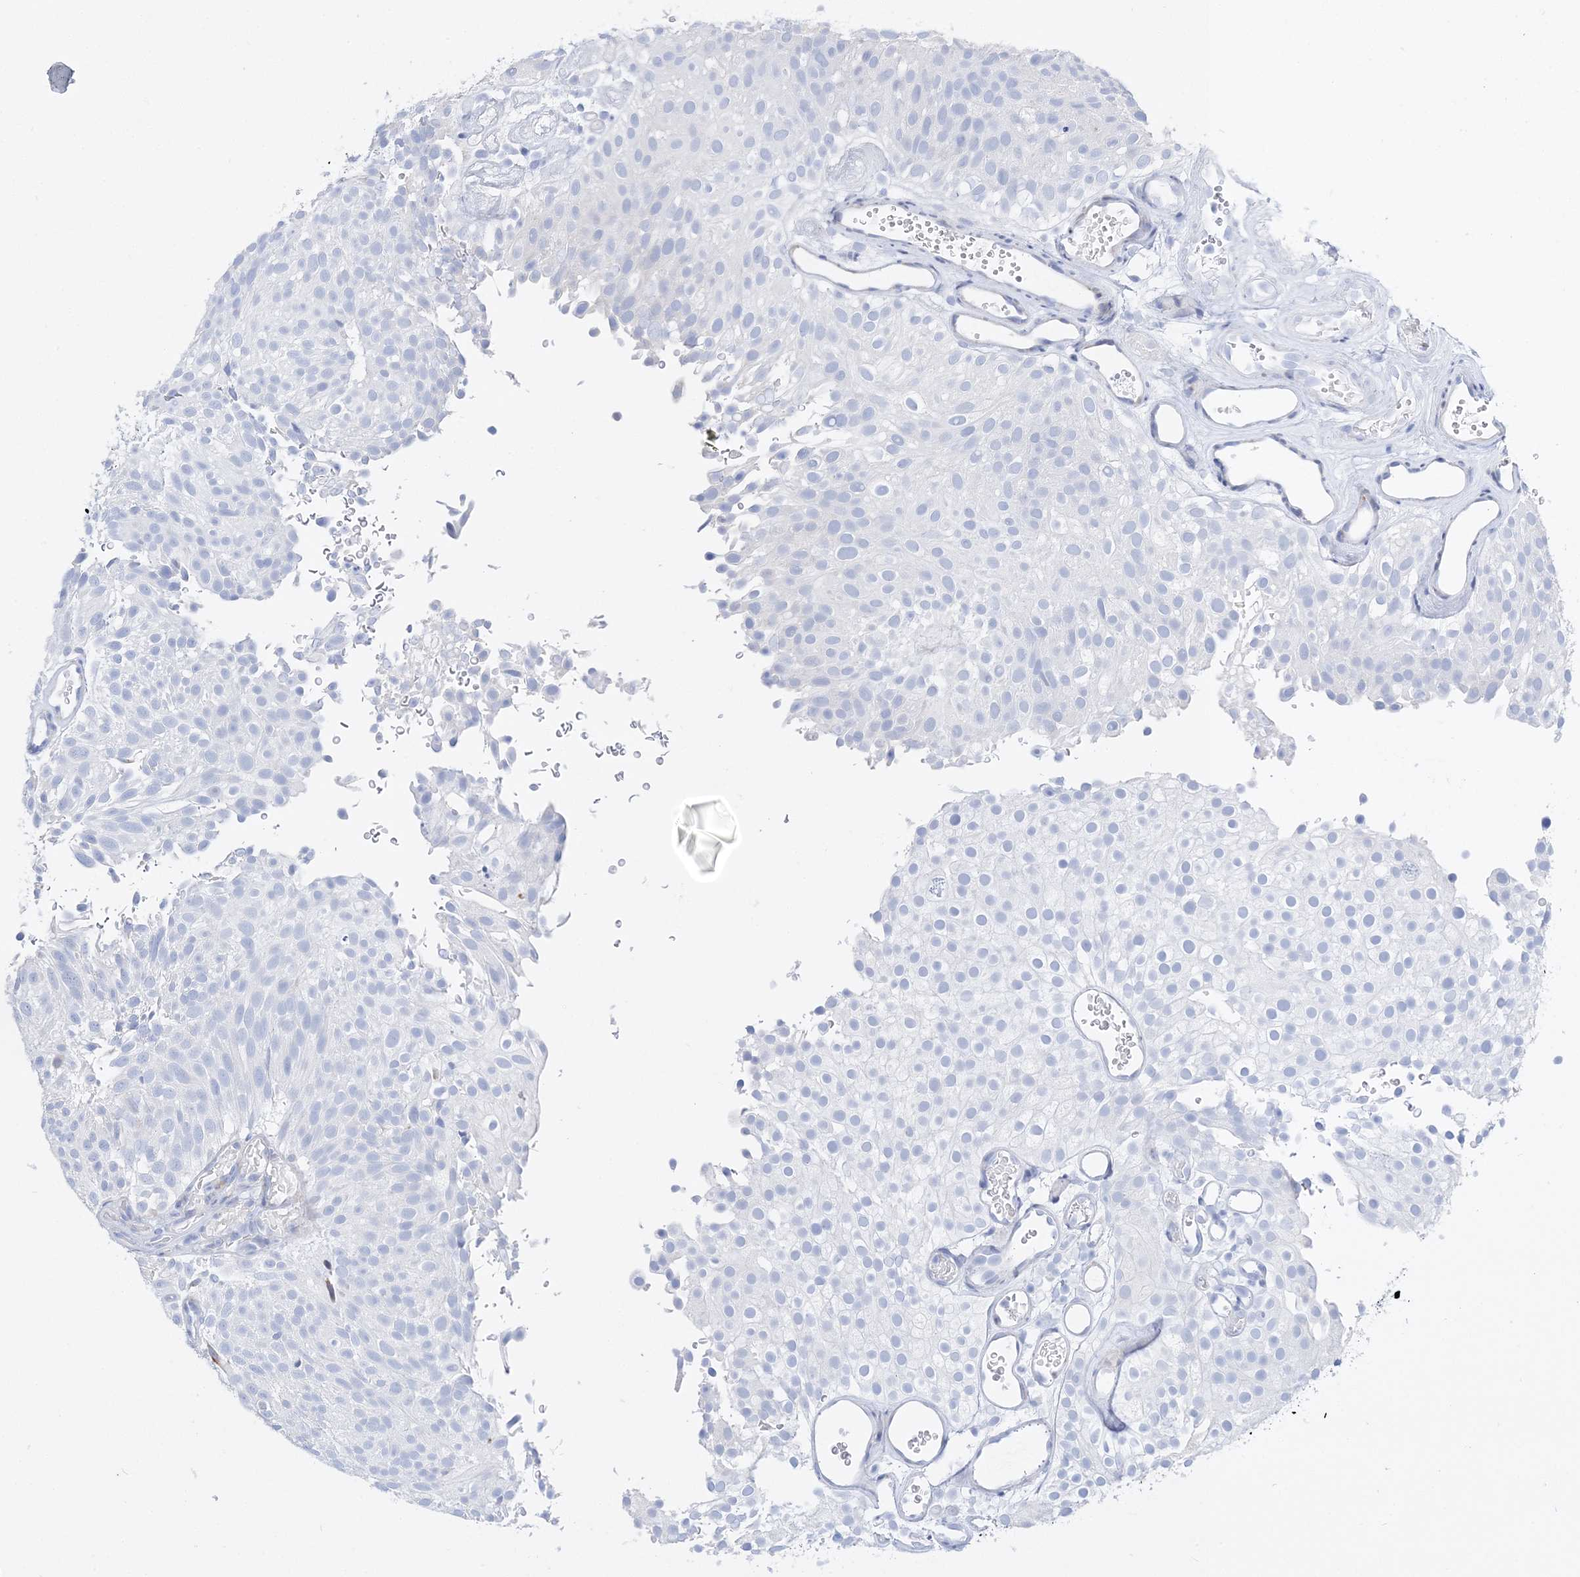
{"staining": {"intensity": "negative", "quantity": "none", "location": "none"}, "tissue": "urothelial cancer", "cell_type": "Tumor cells", "image_type": "cancer", "snomed": [{"axis": "morphology", "description": "Urothelial carcinoma, Low grade"}, {"axis": "topography", "description": "Urinary bladder"}], "caption": "The micrograph reveals no staining of tumor cells in urothelial cancer. The staining was performed using DAB (3,3'-diaminobenzidine) to visualize the protein expression in brown, while the nuclei were stained in blue with hematoxylin (Magnification: 20x).", "gene": "TSPYL6", "patient": {"sex": "male", "age": 78}}